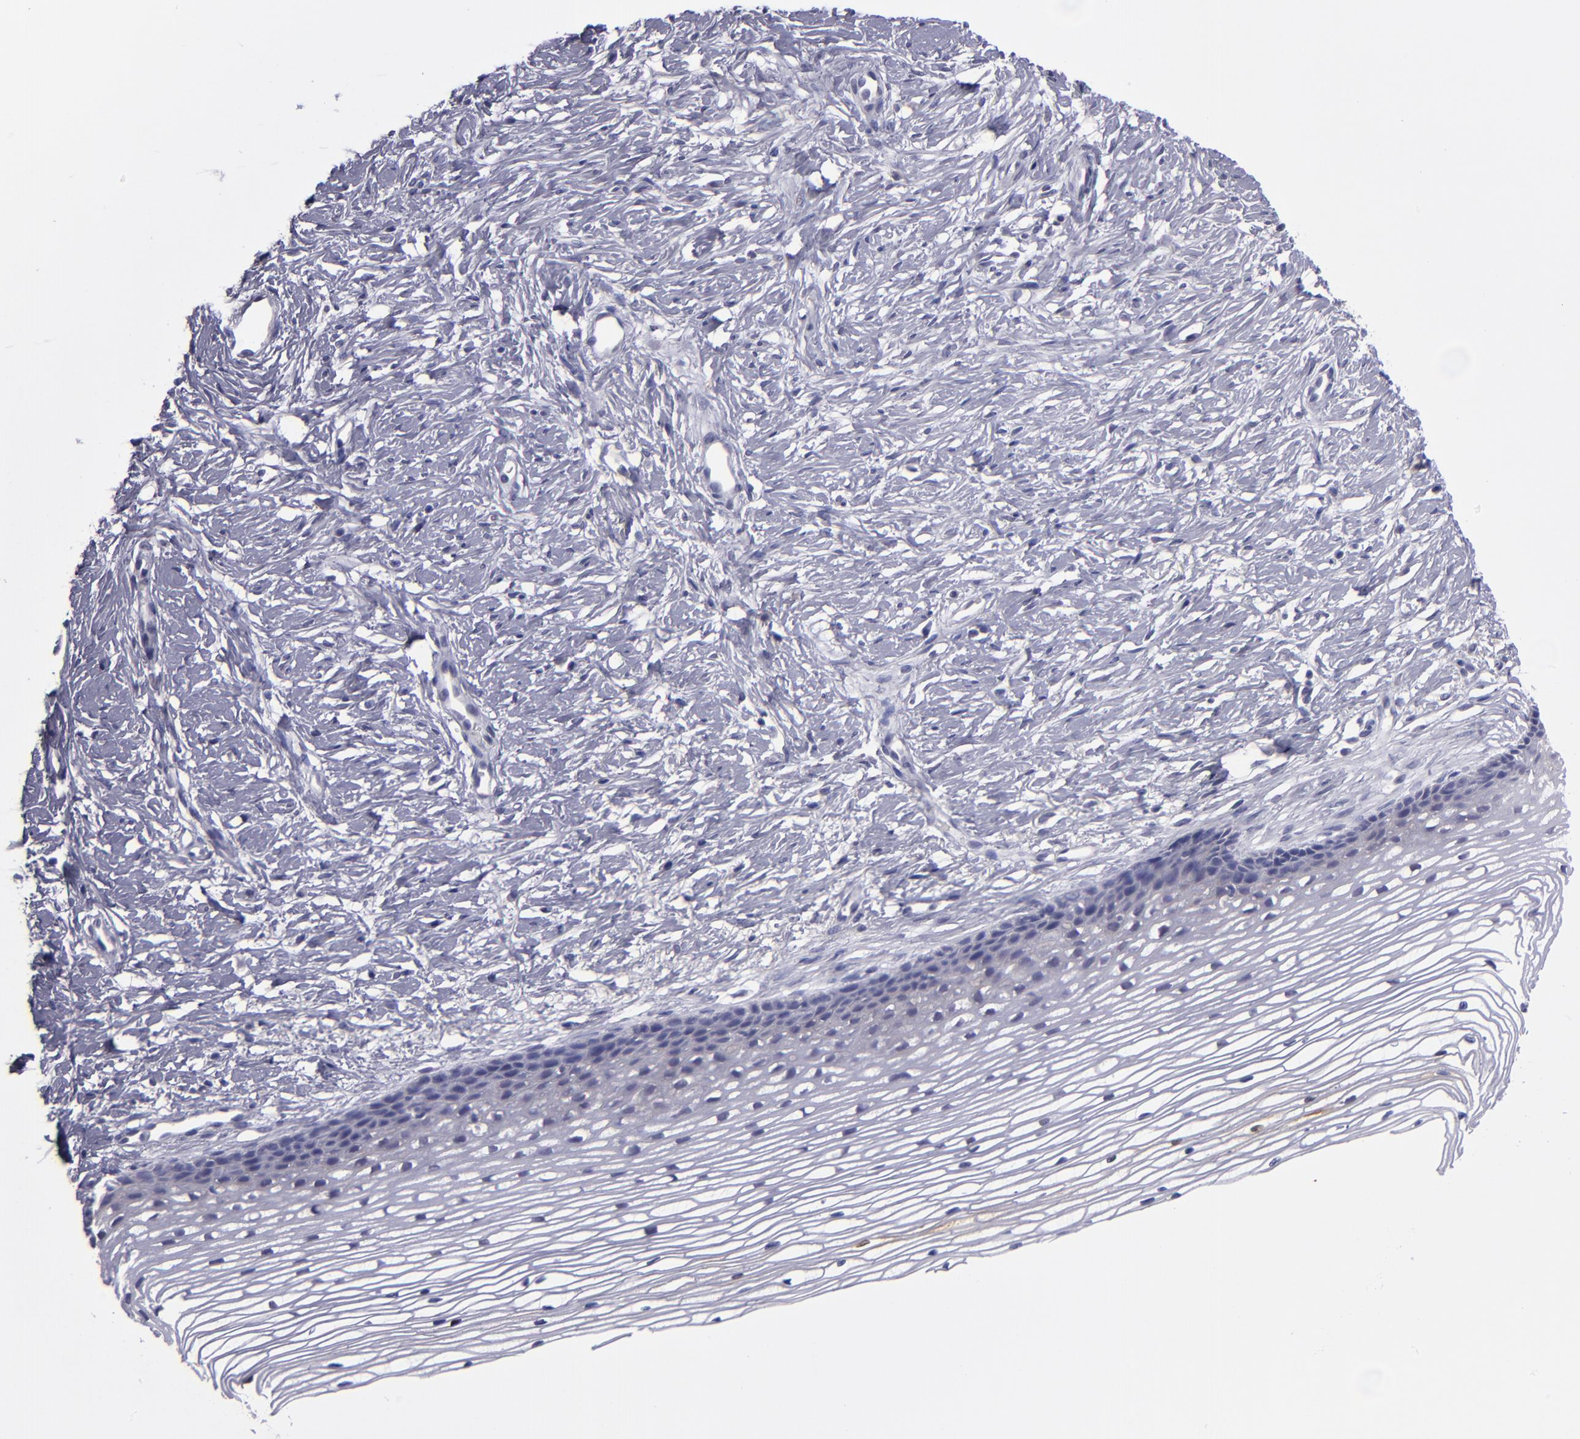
{"staining": {"intensity": "negative", "quantity": "none", "location": "none"}, "tissue": "cervix", "cell_type": "Glandular cells", "image_type": "normal", "snomed": [{"axis": "morphology", "description": "Normal tissue, NOS"}, {"axis": "topography", "description": "Cervix"}], "caption": "Glandular cells show no significant protein staining in benign cervix. (DAB (3,3'-diaminobenzidine) immunohistochemistry with hematoxylin counter stain).", "gene": "CEBPE", "patient": {"sex": "female", "age": 77}}